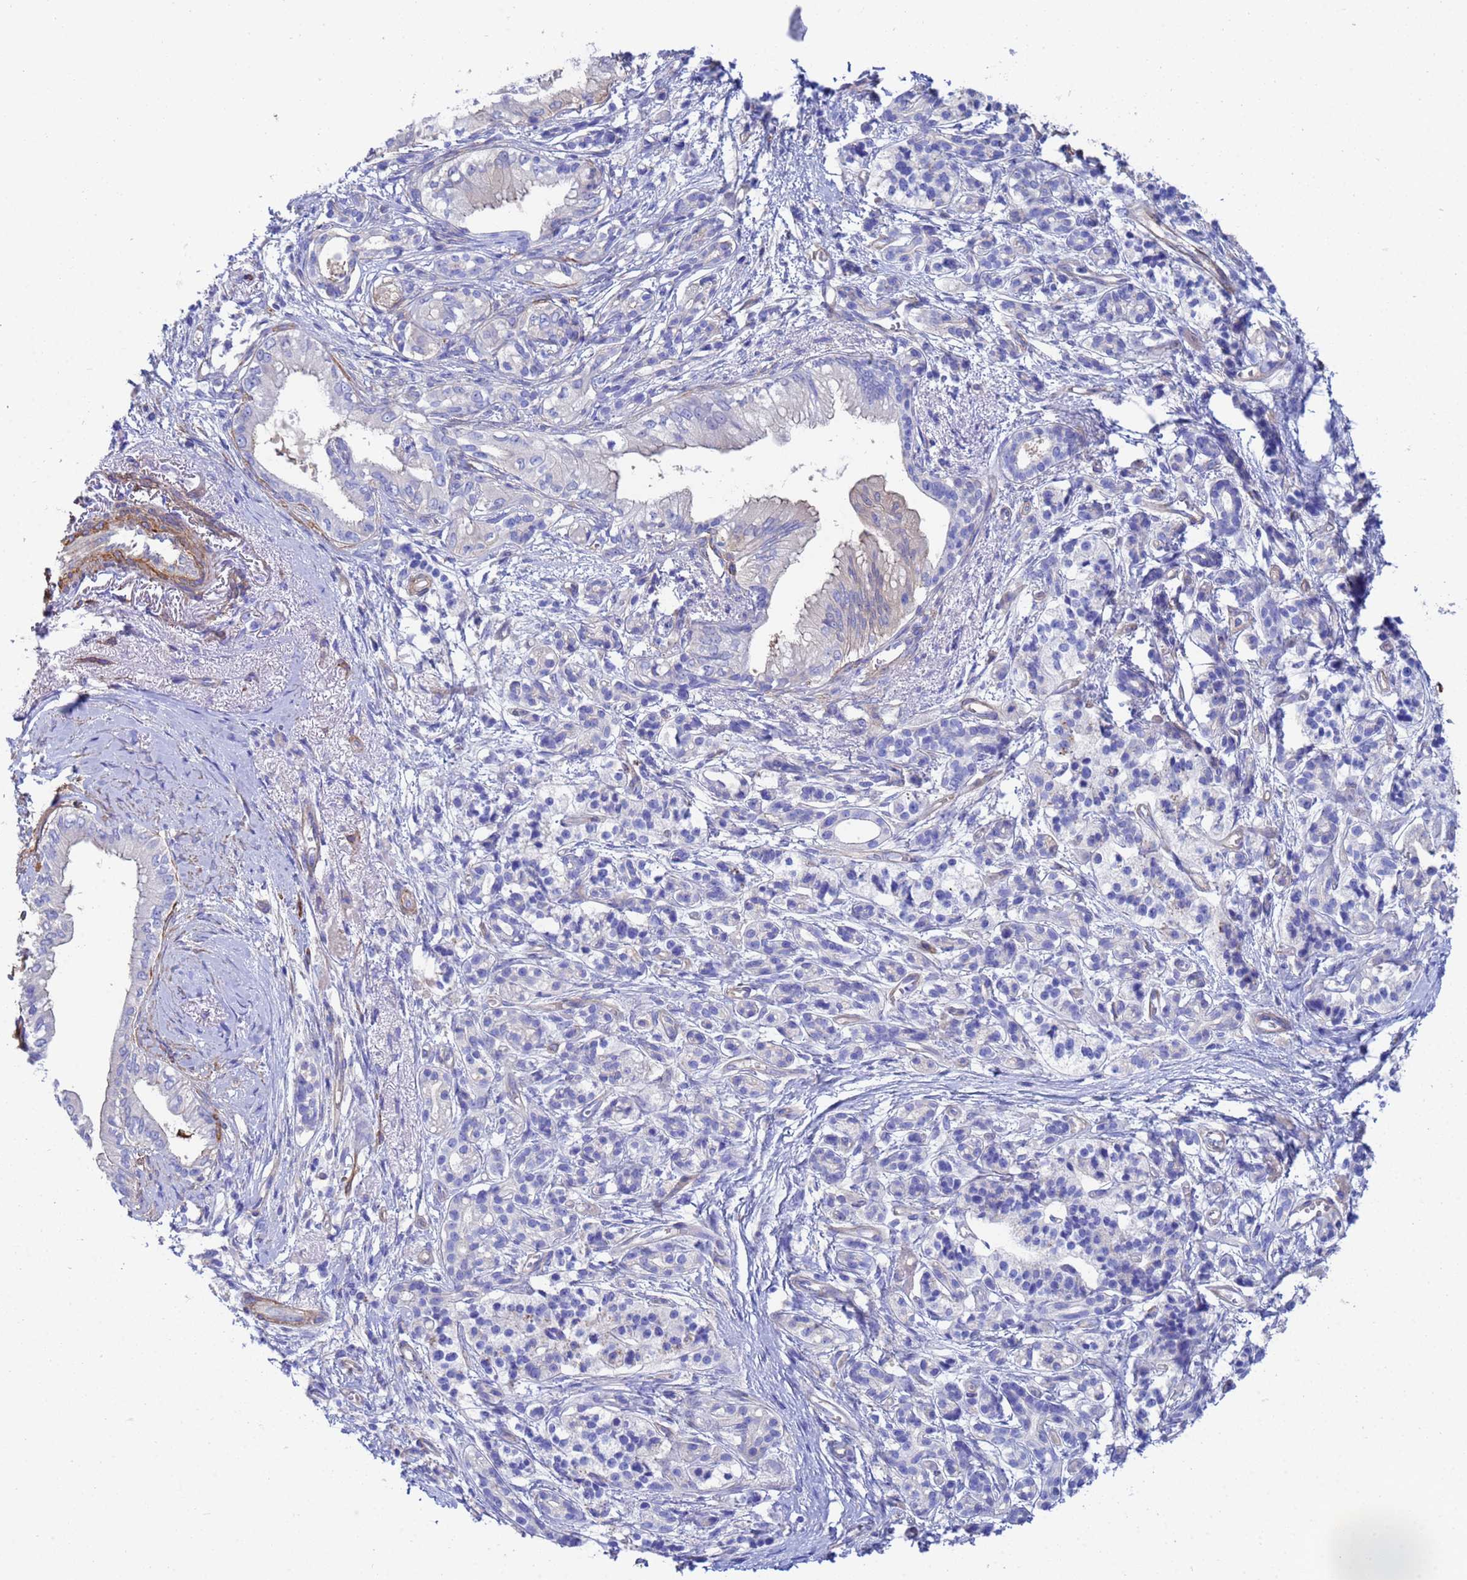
{"staining": {"intensity": "negative", "quantity": "none", "location": "none"}, "tissue": "pancreatic cancer", "cell_type": "Tumor cells", "image_type": "cancer", "snomed": [{"axis": "morphology", "description": "Adenocarcinoma, NOS"}, {"axis": "topography", "description": "Pancreas"}], "caption": "The immunohistochemistry (IHC) photomicrograph has no significant positivity in tumor cells of adenocarcinoma (pancreatic) tissue. Brightfield microscopy of immunohistochemistry (IHC) stained with DAB (brown) and hematoxylin (blue), captured at high magnification.", "gene": "CST4", "patient": {"sex": "male", "age": 71}}